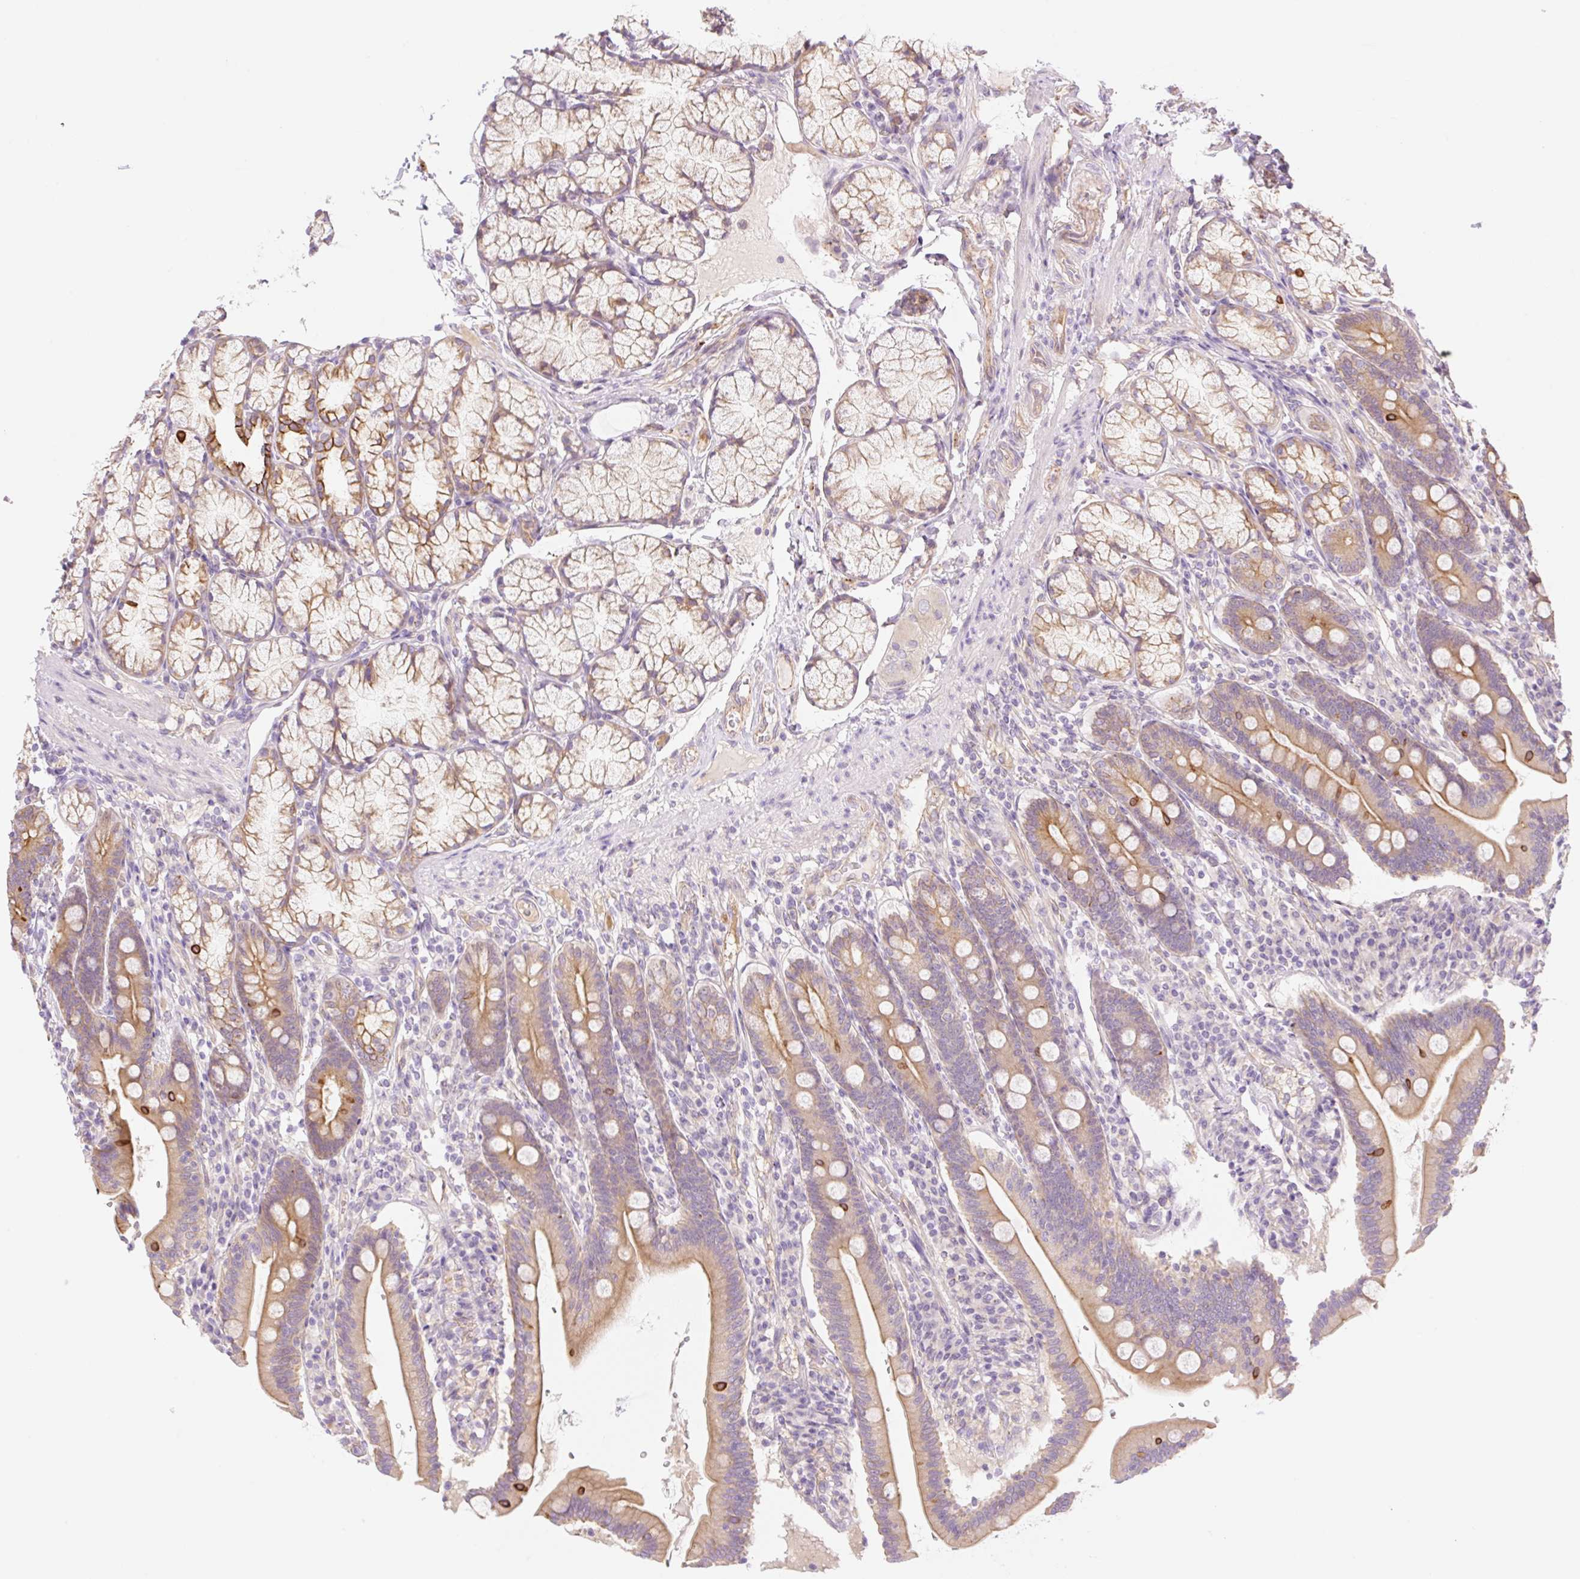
{"staining": {"intensity": "moderate", "quantity": ">75%", "location": "cytoplasmic/membranous"}, "tissue": "duodenum", "cell_type": "Glandular cells", "image_type": "normal", "snomed": [{"axis": "morphology", "description": "Normal tissue, NOS"}, {"axis": "topography", "description": "Duodenum"}], "caption": "Immunohistochemistry (IHC) (DAB) staining of benign human duodenum demonstrates moderate cytoplasmic/membranous protein positivity in approximately >75% of glandular cells.", "gene": "NLRP5", "patient": {"sex": "female", "age": 67}}